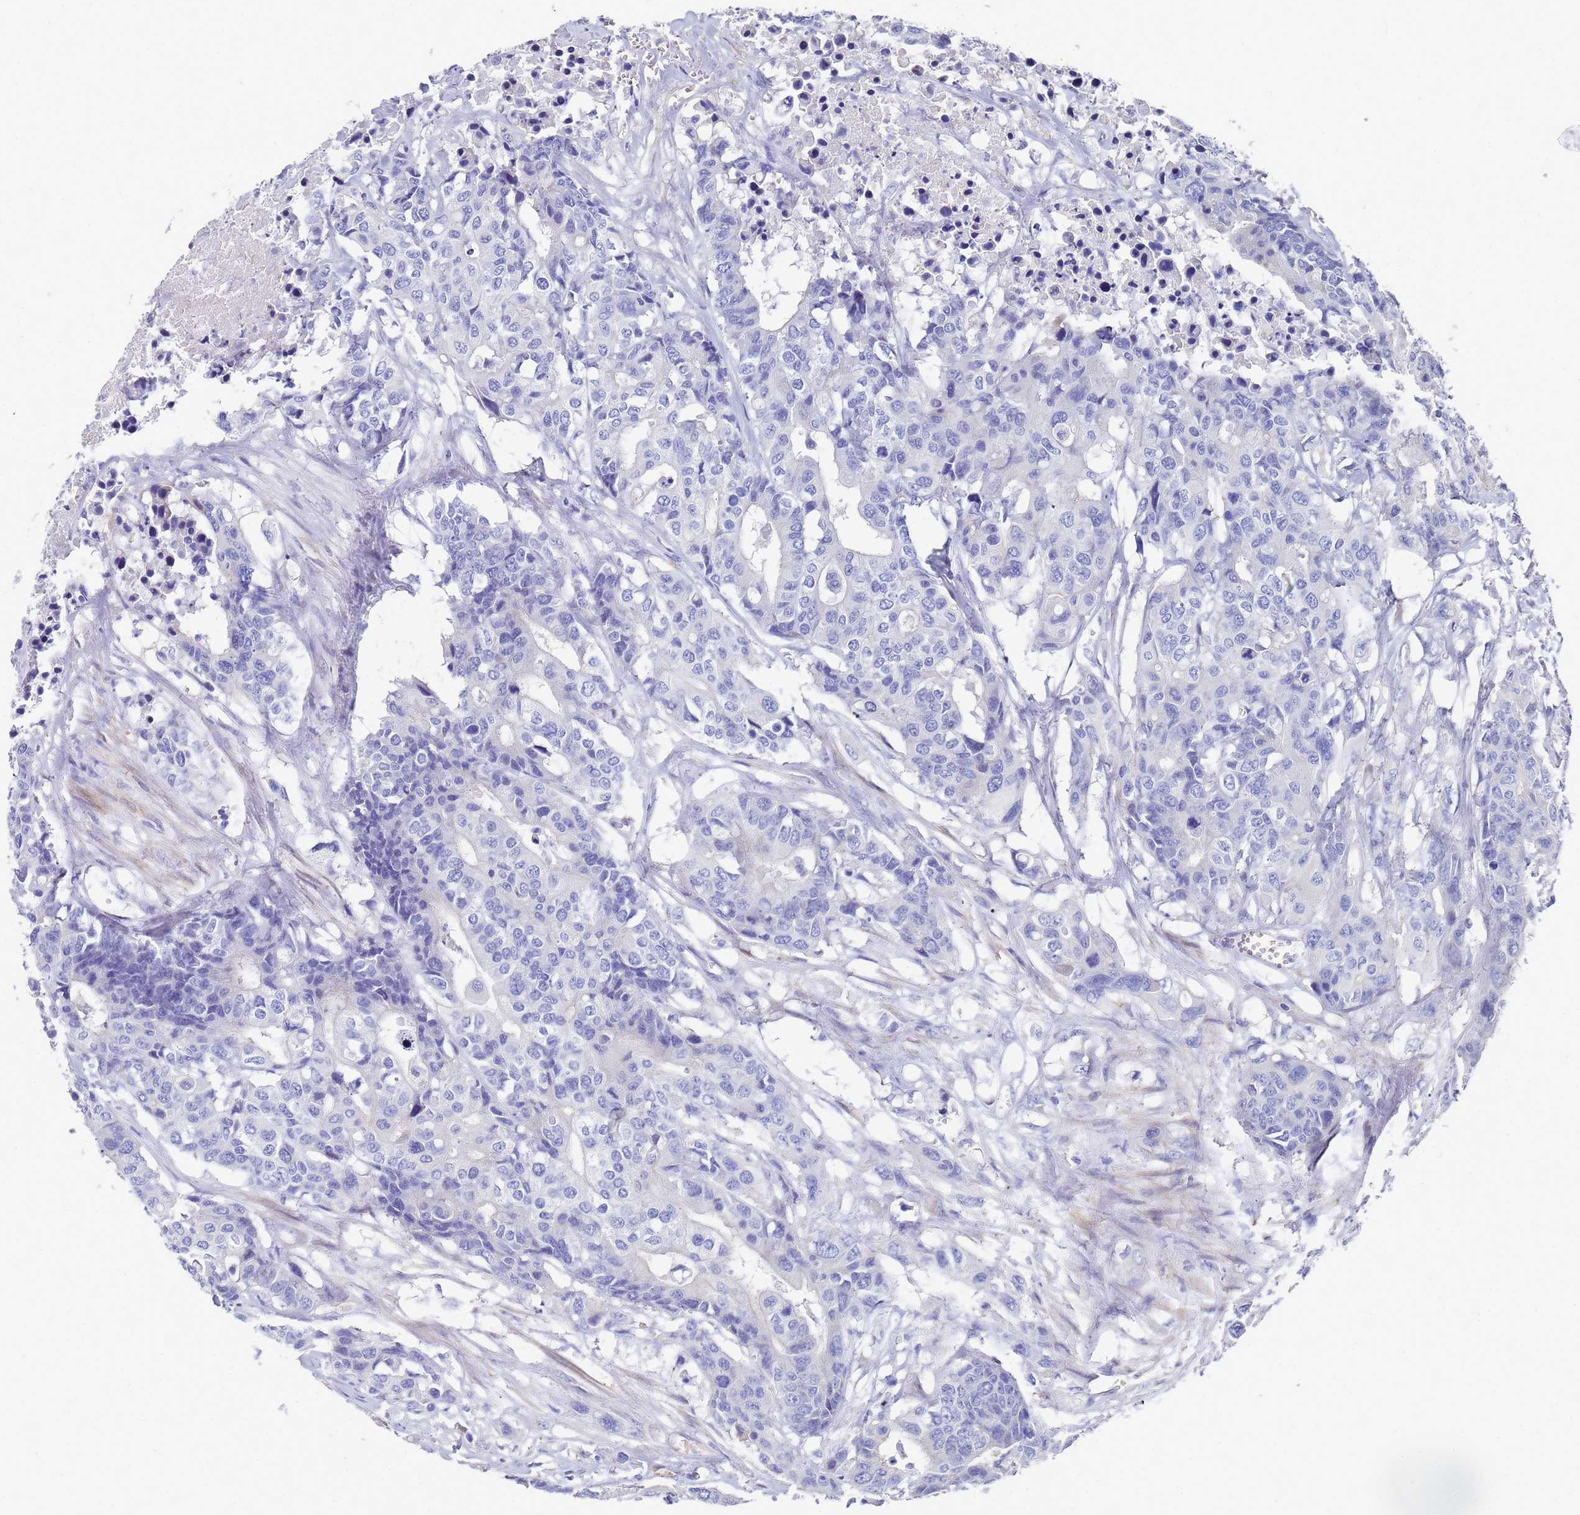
{"staining": {"intensity": "negative", "quantity": "none", "location": "none"}, "tissue": "colorectal cancer", "cell_type": "Tumor cells", "image_type": "cancer", "snomed": [{"axis": "morphology", "description": "Adenocarcinoma, NOS"}, {"axis": "topography", "description": "Colon"}], "caption": "This is a photomicrograph of immunohistochemistry (IHC) staining of colorectal cancer (adenocarcinoma), which shows no staining in tumor cells. Nuclei are stained in blue.", "gene": "TUBB1", "patient": {"sex": "male", "age": 77}}